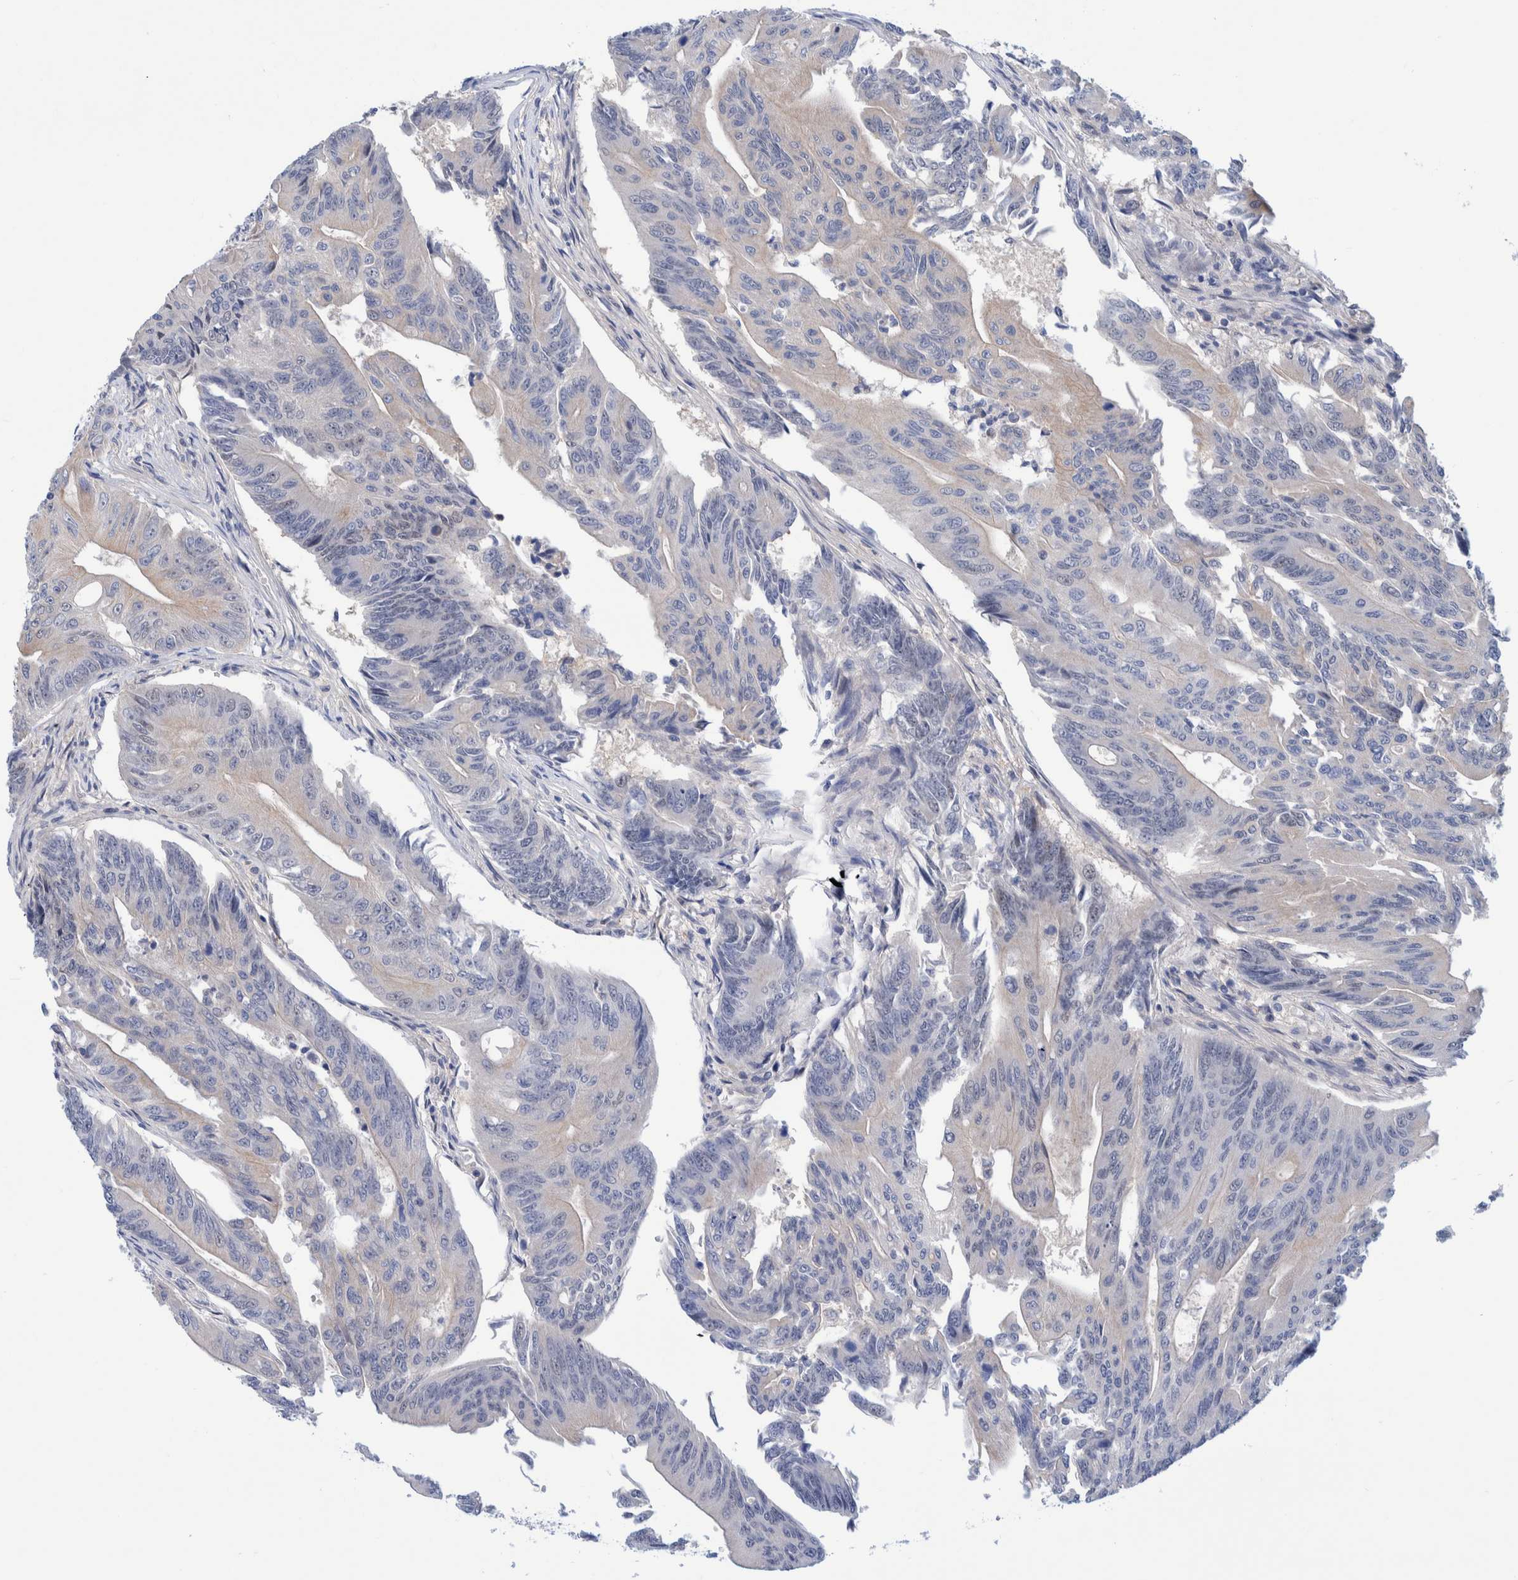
{"staining": {"intensity": "negative", "quantity": "none", "location": "none"}, "tissue": "colorectal cancer", "cell_type": "Tumor cells", "image_type": "cancer", "snomed": [{"axis": "morphology", "description": "Adenoma, NOS"}, {"axis": "morphology", "description": "Adenocarcinoma, NOS"}, {"axis": "topography", "description": "Colon"}], "caption": "A photomicrograph of colorectal adenocarcinoma stained for a protein shows no brown staining in tumor cells. (Stains: DAB (3,3'-diaminobenzidine) immunohistochemistry (IHC) with hematoxylin counter stain, Microscopy: brightfield microscopy at high magnification).", "gene": "PFAS", "patient": {"sex": "male", "age": 79}}